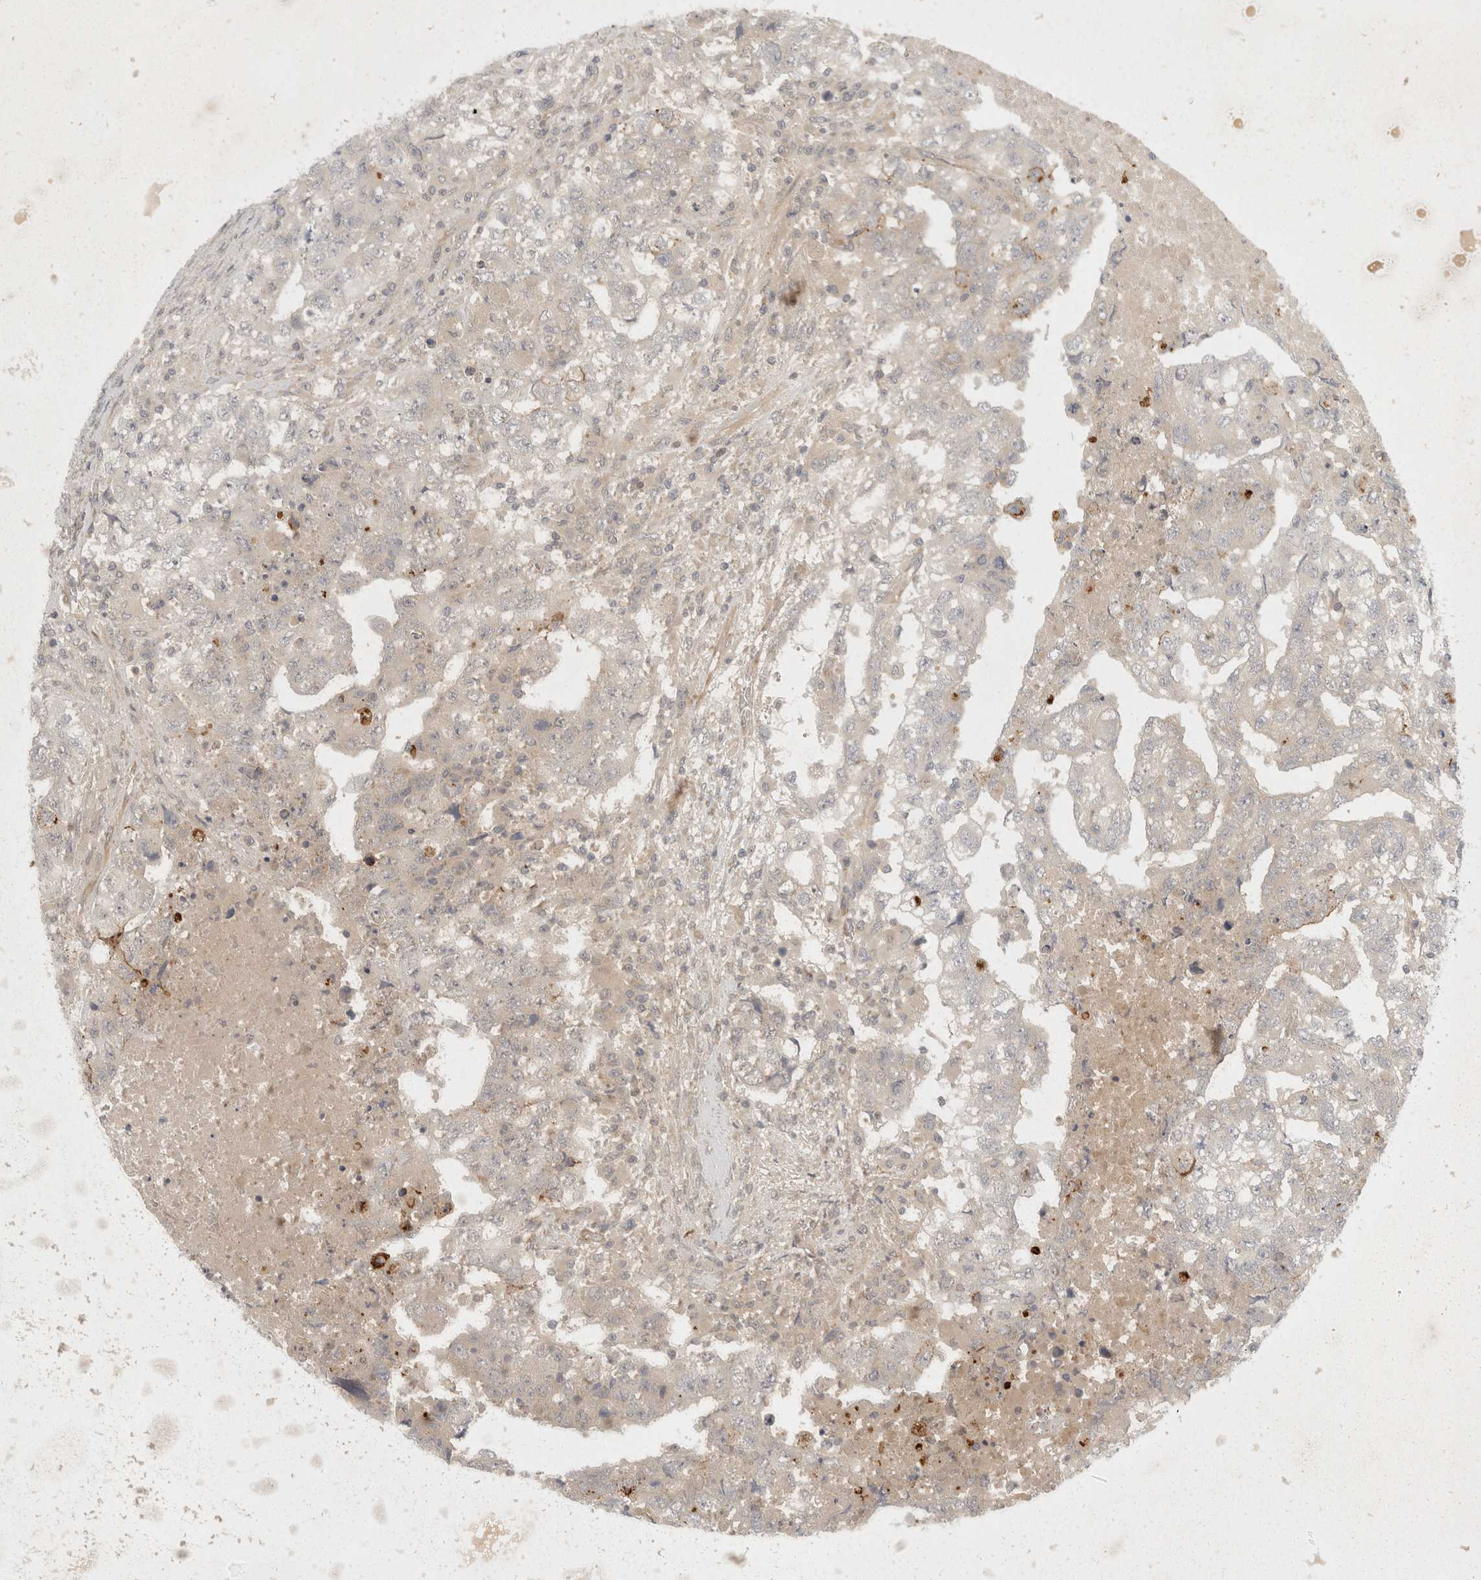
{"staining": {"intensity": "negative", "quantity": "none", "location": "none"}, "tissue": "testis cancer", "cell_type": "Tumor cells", "image_type": "cancer", "snomed": [{"axis": "morphology", "description": "Carcinoma, Embryonal, NOS"}, {"axis": "topography", "description": "Testis"}], "caption": "Micrograph shows no significant protein expression in tumor cells of testis cancer (embryonal carcinoma).", "gene": "EIF4G3", "patient": {"sex": "male", "age": 36}}